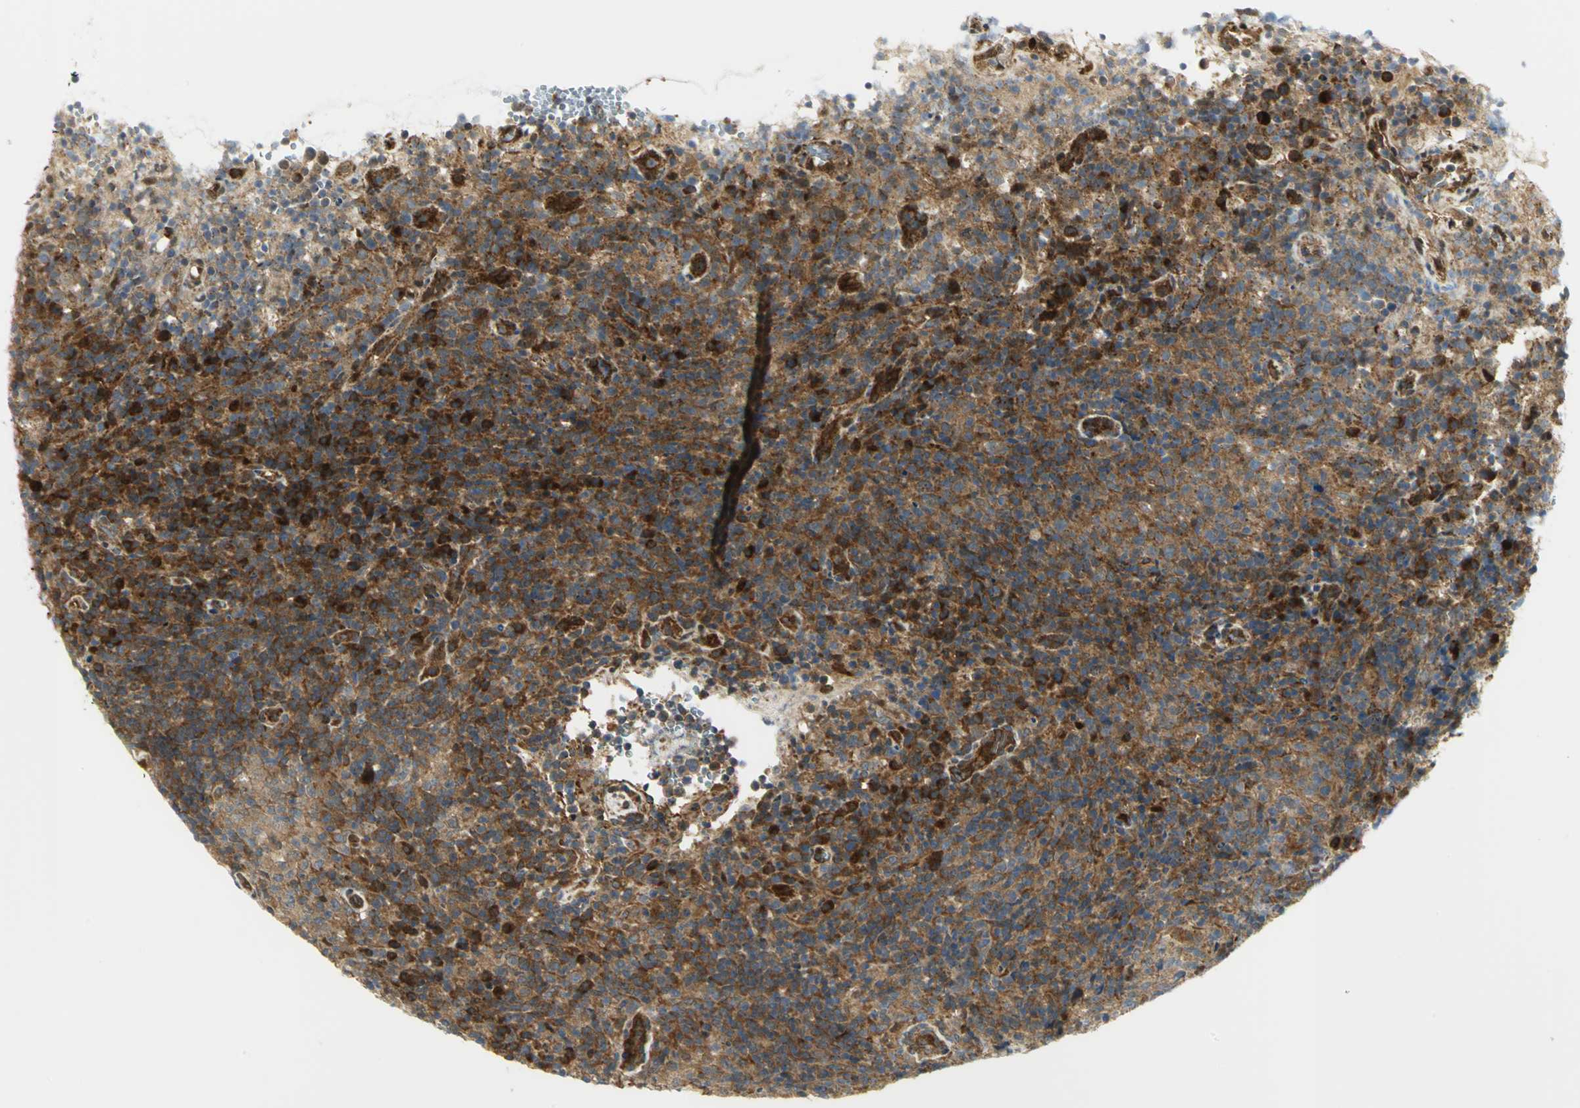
{"staining": {"intensity": "strong", "quantity": ">75%", "location": "cytoplasmic/membranous"}, "tissue": "lymphoma", "cell_type": "Tumor cells", "image_type": "cancer", "snomed": [{"axis": "morphology", "description": "Malignant lymphoma, non-Hodgkin's type, High grade"}, {"axis": "topography", "description": "Lymph node"}], "caption": "Protein analysis of malignant lymphoma, non-Hodgkin's type (high-grade) tissue reveals strong cytoplasmic/membranous positivity in approximately >75% of tumor cells.", "gene": "EEA1", "patient": {"sex": "female", "age": 76}}